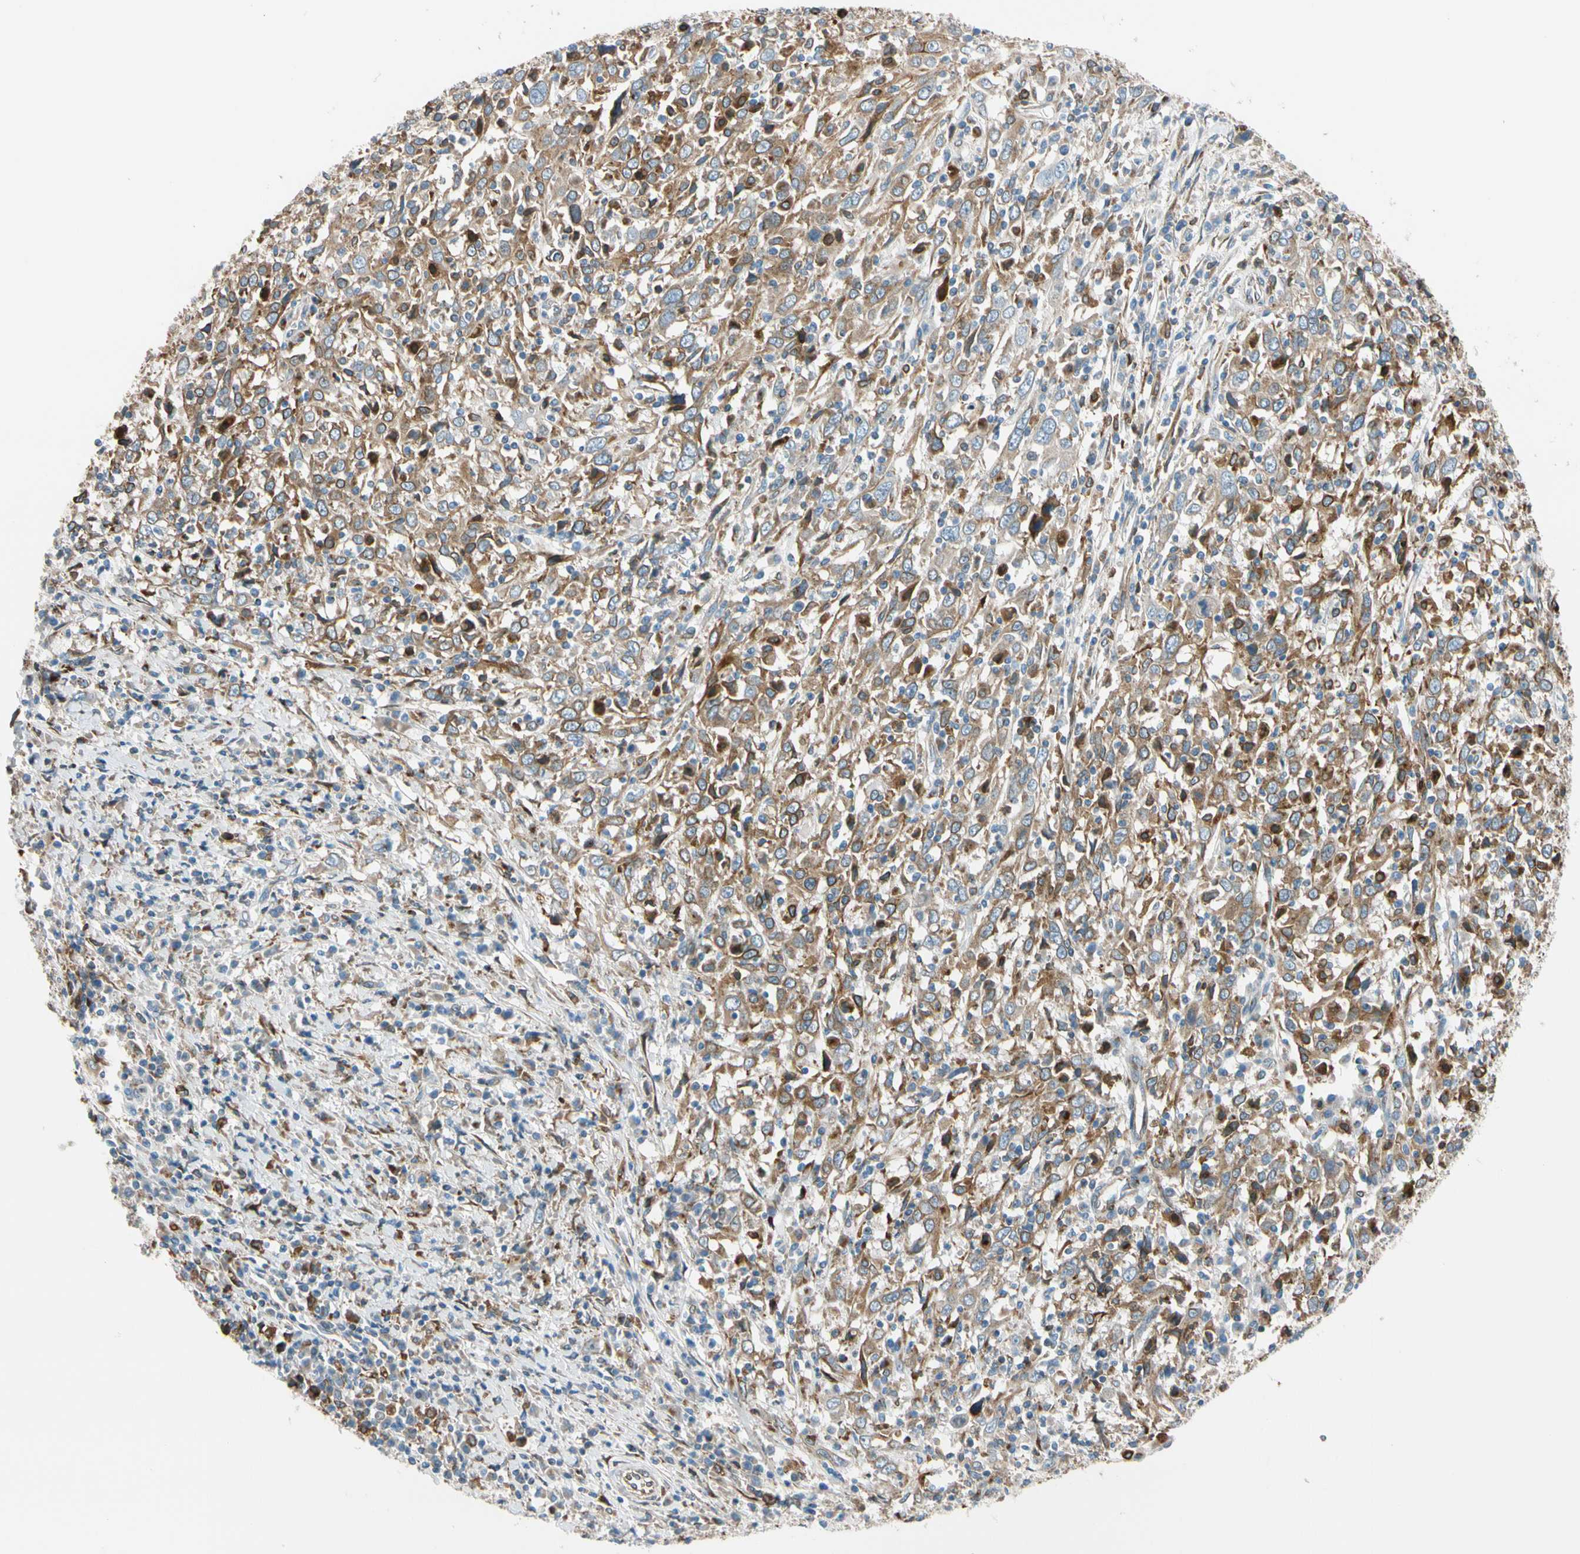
{"staining": {"intensity": "moderate", "quantity": ">75%", "location": "cytoplasmic/membranous"}, "tissue": "cervical cancer", "cell_type": "Tumor cells", "image_type": "cancer", "snomed": [{"axis": "morphology", "description": "Squamous cell carcinoma, NOS"}, {"axis": "topography", "description": "Cervix"}], "caption": "There is medium levels of moderate cytoplasmic/membranous expression in tumor cells of cervical cancer, as demonstrated by immunohistochemical staining (brown color).", "gene": "NUCB1", "patient": {"sex": "female", "age": 46}}